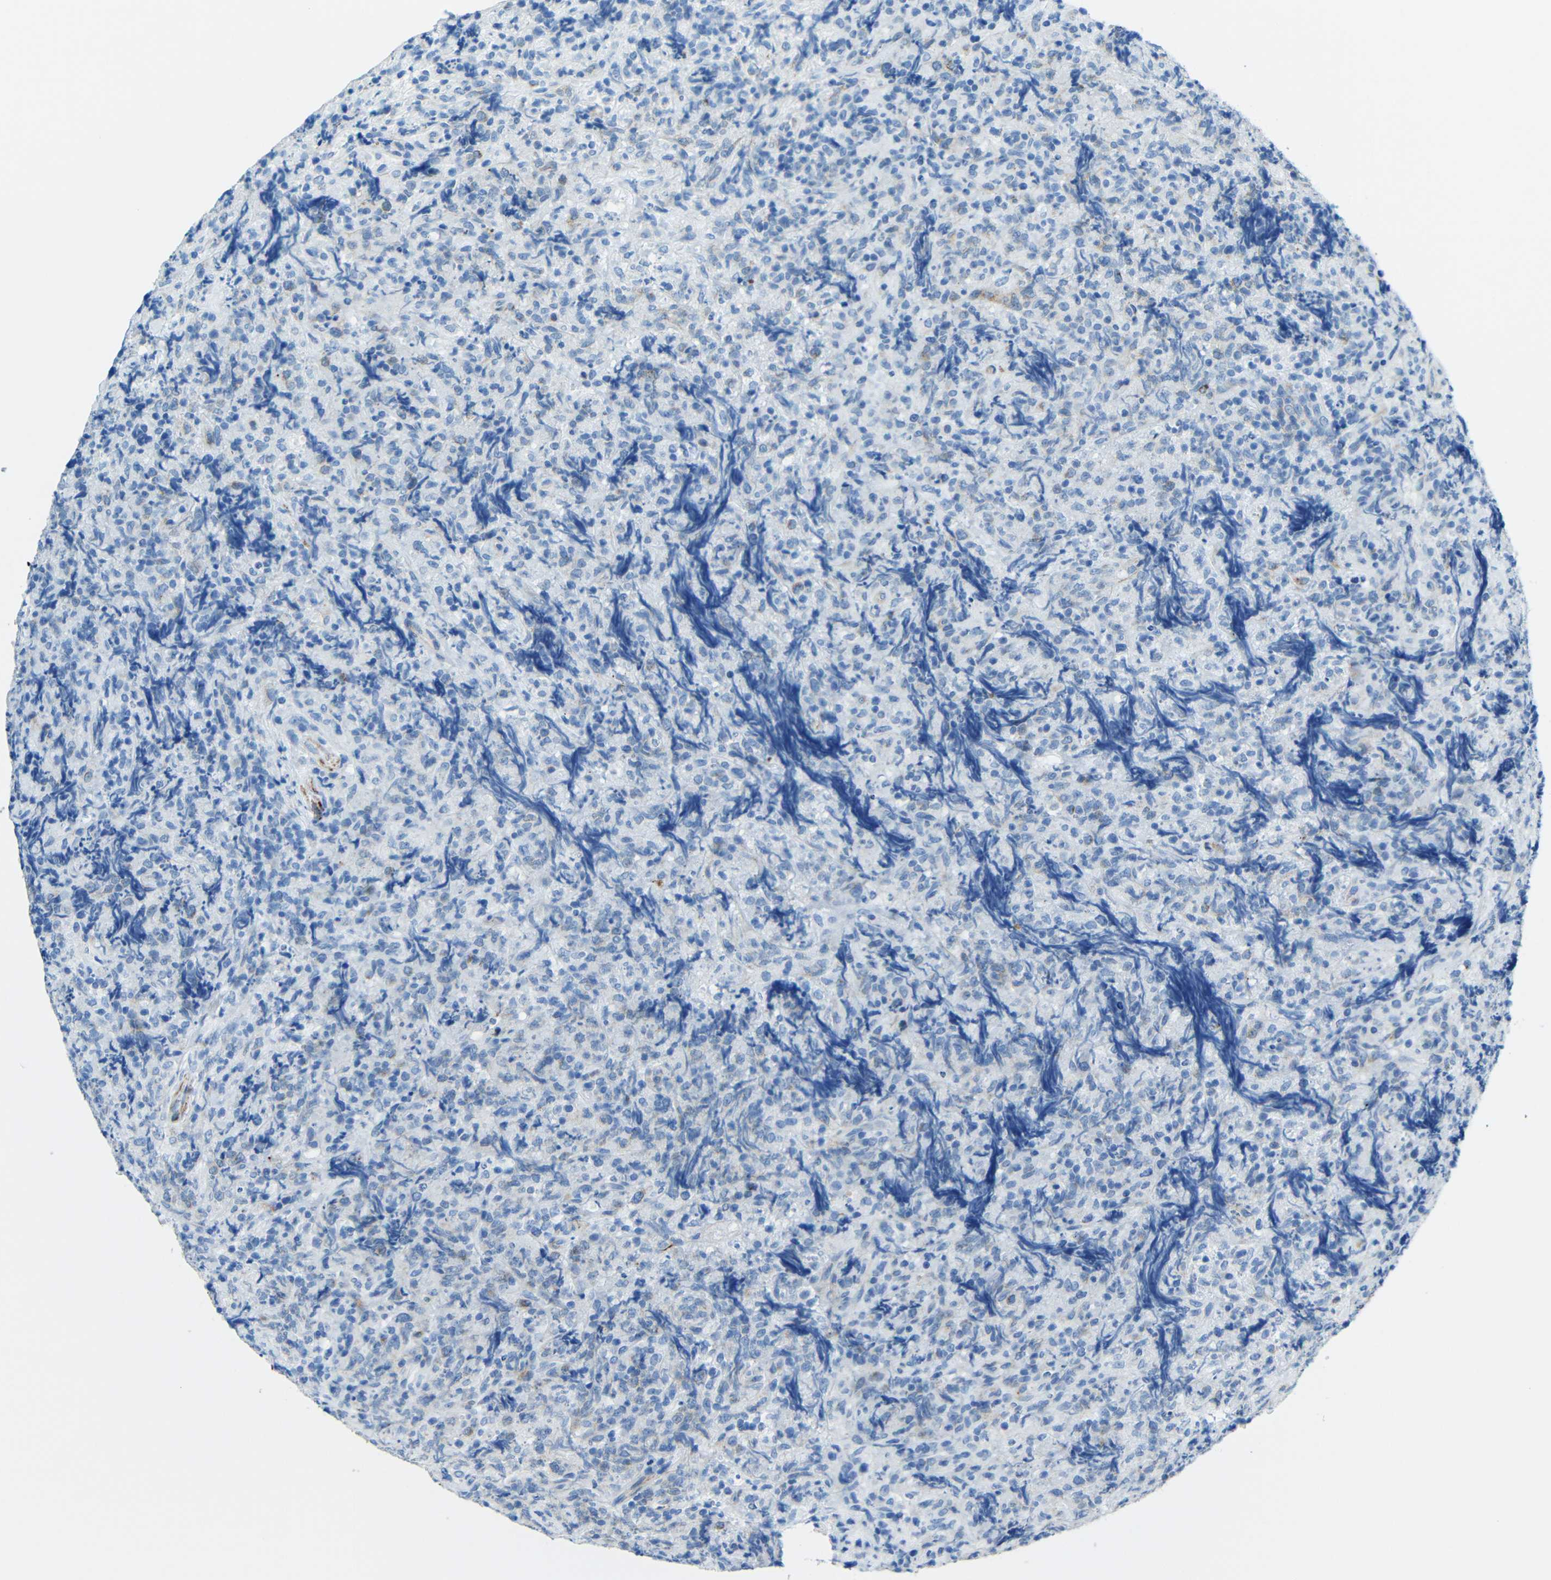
{"staining": {"intensity": "negative", "quantity": "none", "location": "none"}, "tissue": "lymphoma", "cell_type": "Tumor cells", "image_type": "cancer", "snomed": [{"axis": "morphology", "description": "Malignant lymphoma, non-Hodgkin's type, High grade"}, {"axis": "topography", "description": "Tonsil"}], "caption": "Immunohistochemical staining of human malignant lymphoma, non-Hodgkin's type (high-grade) reveals no significant expression in tumor cells.", "gene": "TUBB4B", "patient": {"sex": "female", "age": 36}}